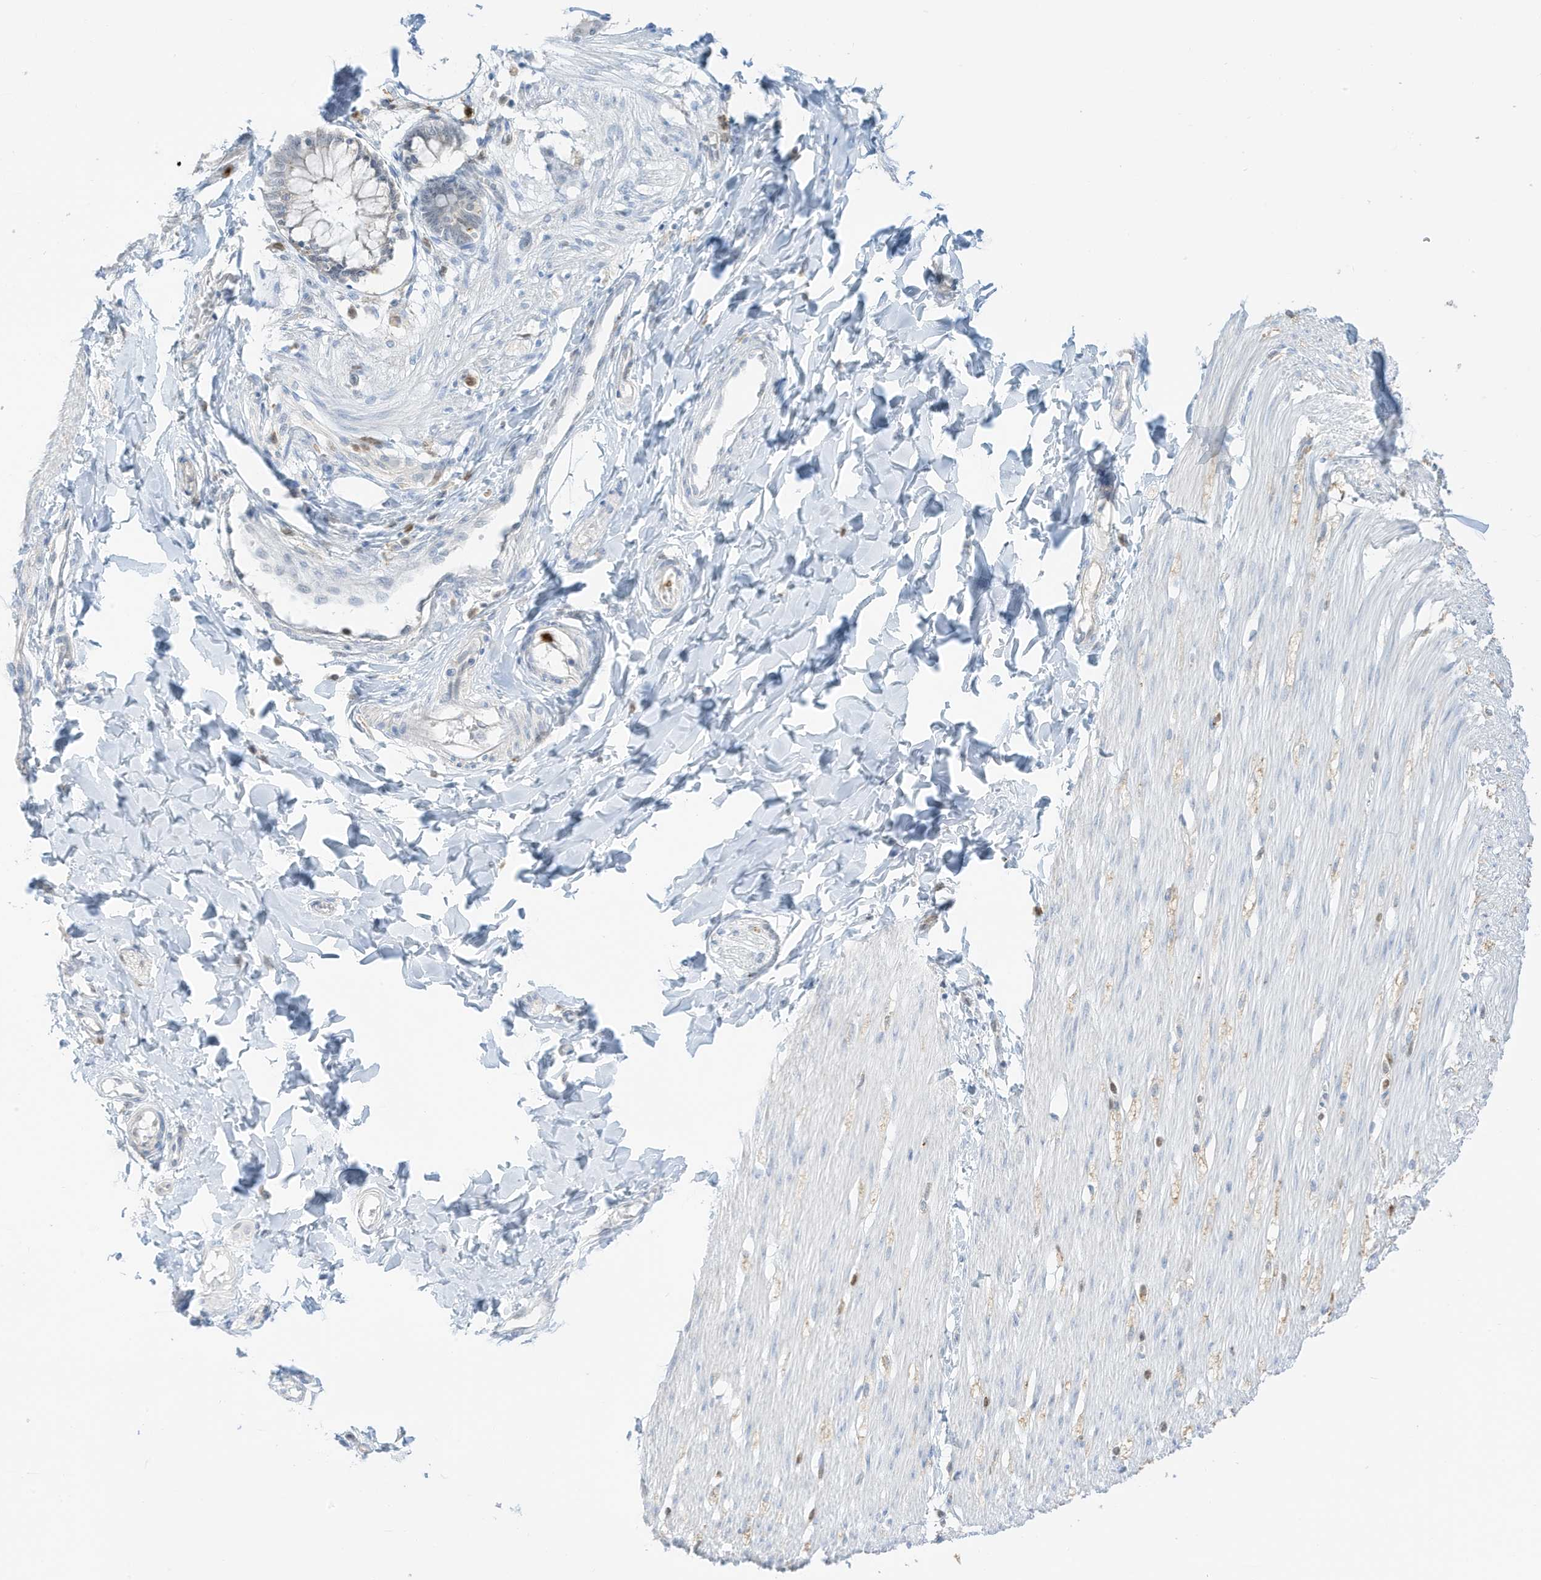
{"staining": {"intensity": "negative", "quantity": "none", "location": "none"}, "tissue": "smooth muscle", "cell_type": "Smooth muscle cells", "image_type": "normal", "snomed": [{"axis": "morphology", "description": "Normal tissue, NOS"}, {"axis": "morphology", "description": "Adenocarcinoma, NOS"}, {"axis": "topography", "description": "Colon"}, {"axis": "topography", "description": "Peripheral nerve tissue"}], "caption": "Immunohistochemistry micrograph of benign human smooth muscle stained for a protein (brown), which reveals no staining in smooth muscle cells. (DAB immunohistochemistry visualized using brightfield microscopy, high magnification).", "gene": "GCA", "patient": {"sex": "male", "age": 14}}